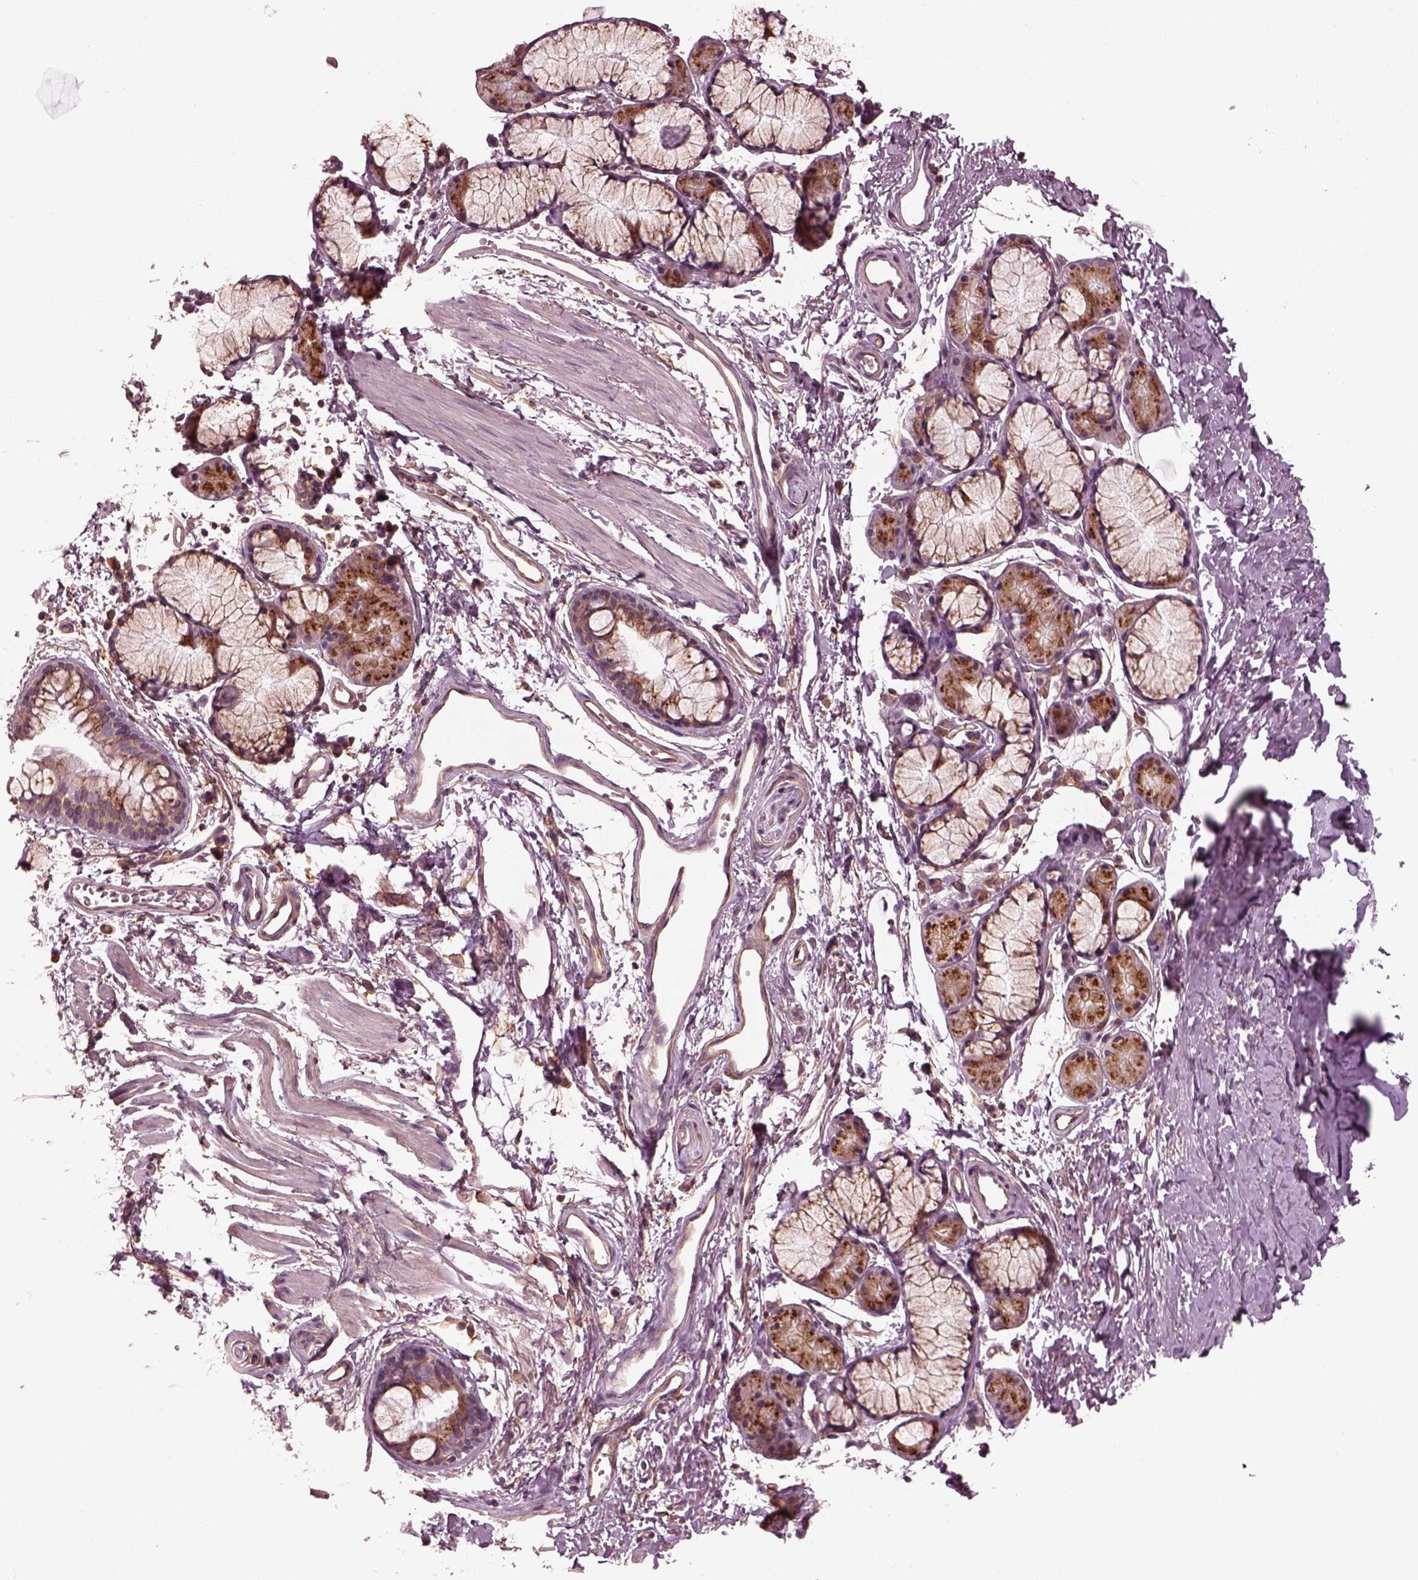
{"staining": {"intensity": "negative", "quantity": "none", "location": "none"}, "tissue": "soft tissue", "cell_type": "Fibroblasts", "image_type": "normal", "snomed": [{"axis": "morphology", "description": "Normal tissue, NOS"}, {"axis": "topography", "description": "Cartilage tissue"}, {"axis": "topography", "description": "Bronchus"}], "caption": "An immunohistochemistry (IHC) image of unremarkable soft tissue is shown. There is no staining in fibroblasts of soft tissue.", "gene": "ELAPOR1", "patient": {"sex": "female", "age": 79}}